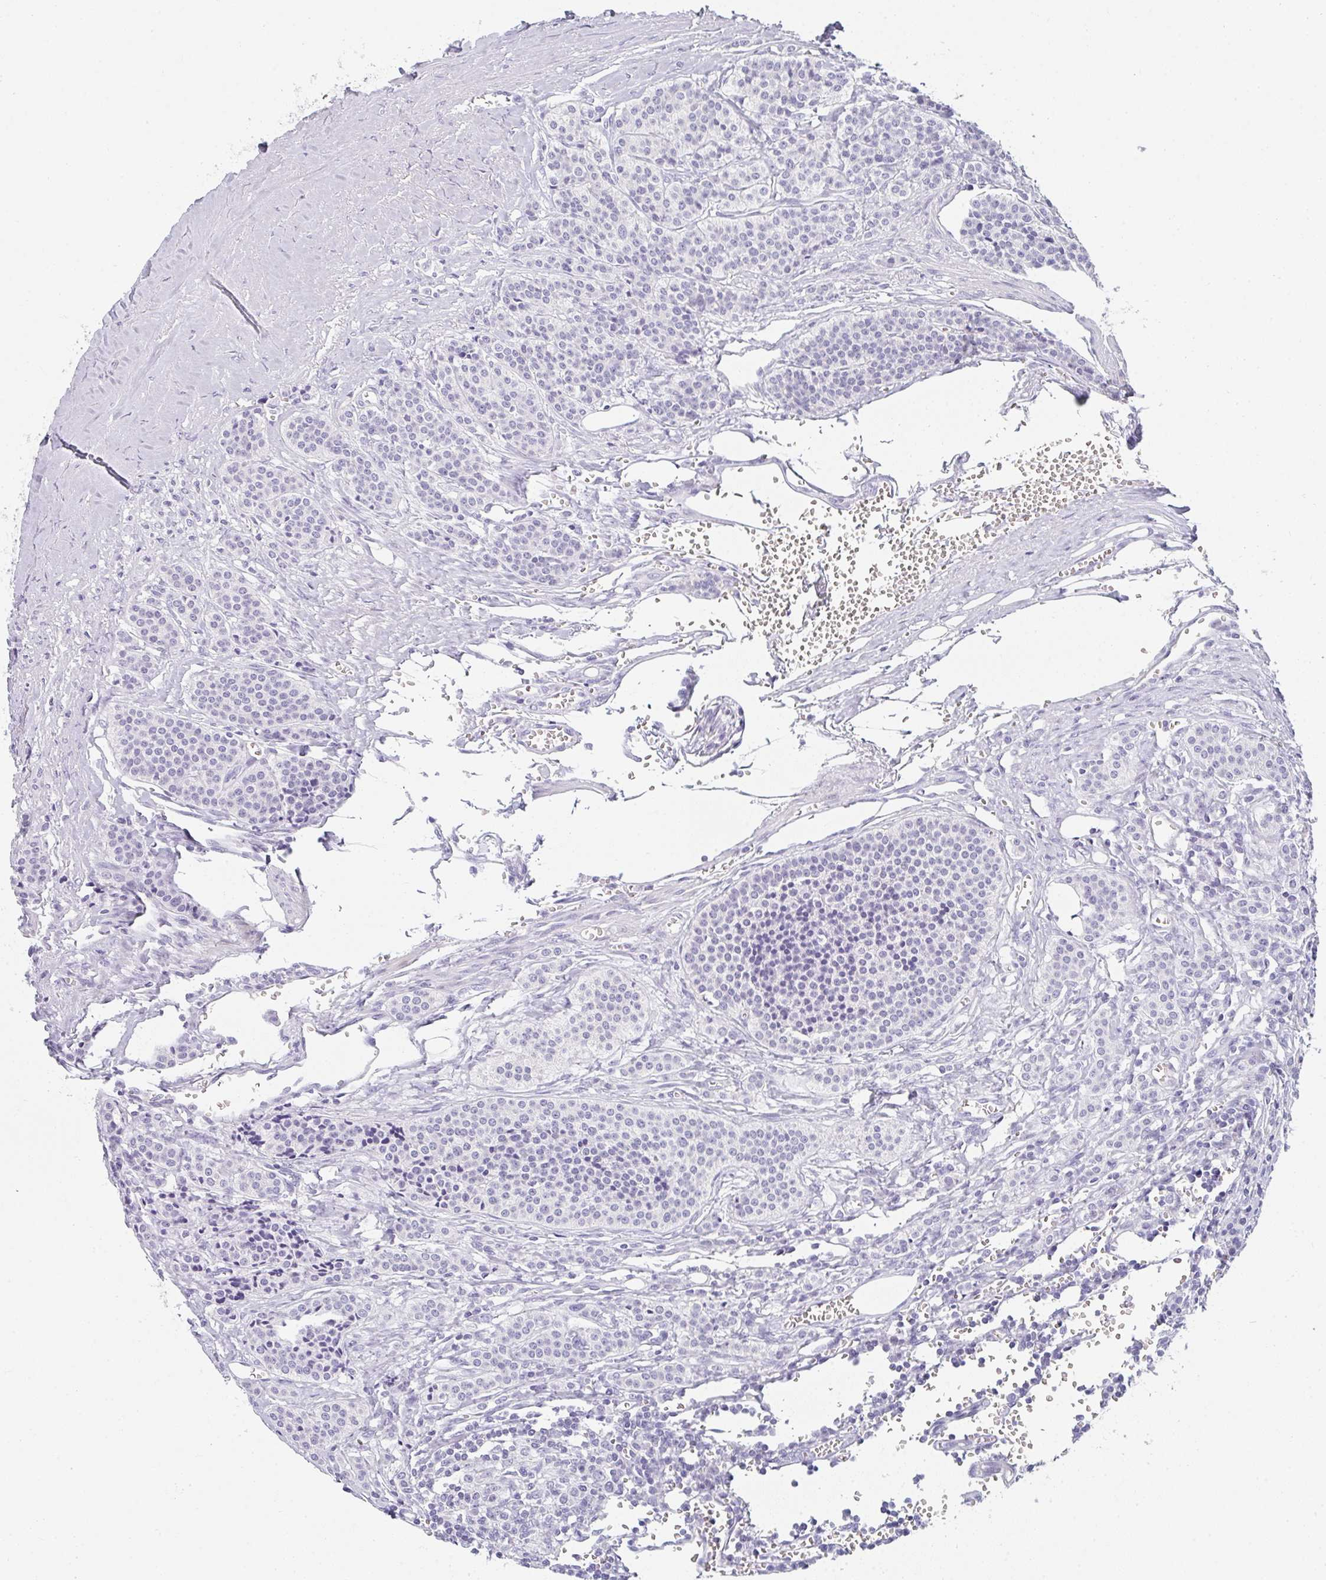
{"staining": {"intensity": "negative", "quantity": "none", "location": "none"}, "tissue": "carcinoid", "cell_type": "Tumor cells", "image_type": "cancer", "snomed": [{"axis": "morphology", "description": "Carcinoid, malignant, NOS"}, {"axis": "topography", "description": "Small intestine"}], "caption": "DAB (3,3'-diaminobenzidine) immunohistochemical staining of carcinoid (malignant) shows no significant positivity in tumor cells.", "gene": "NEU2", "patient": {"sex": "male", "age": 63}}